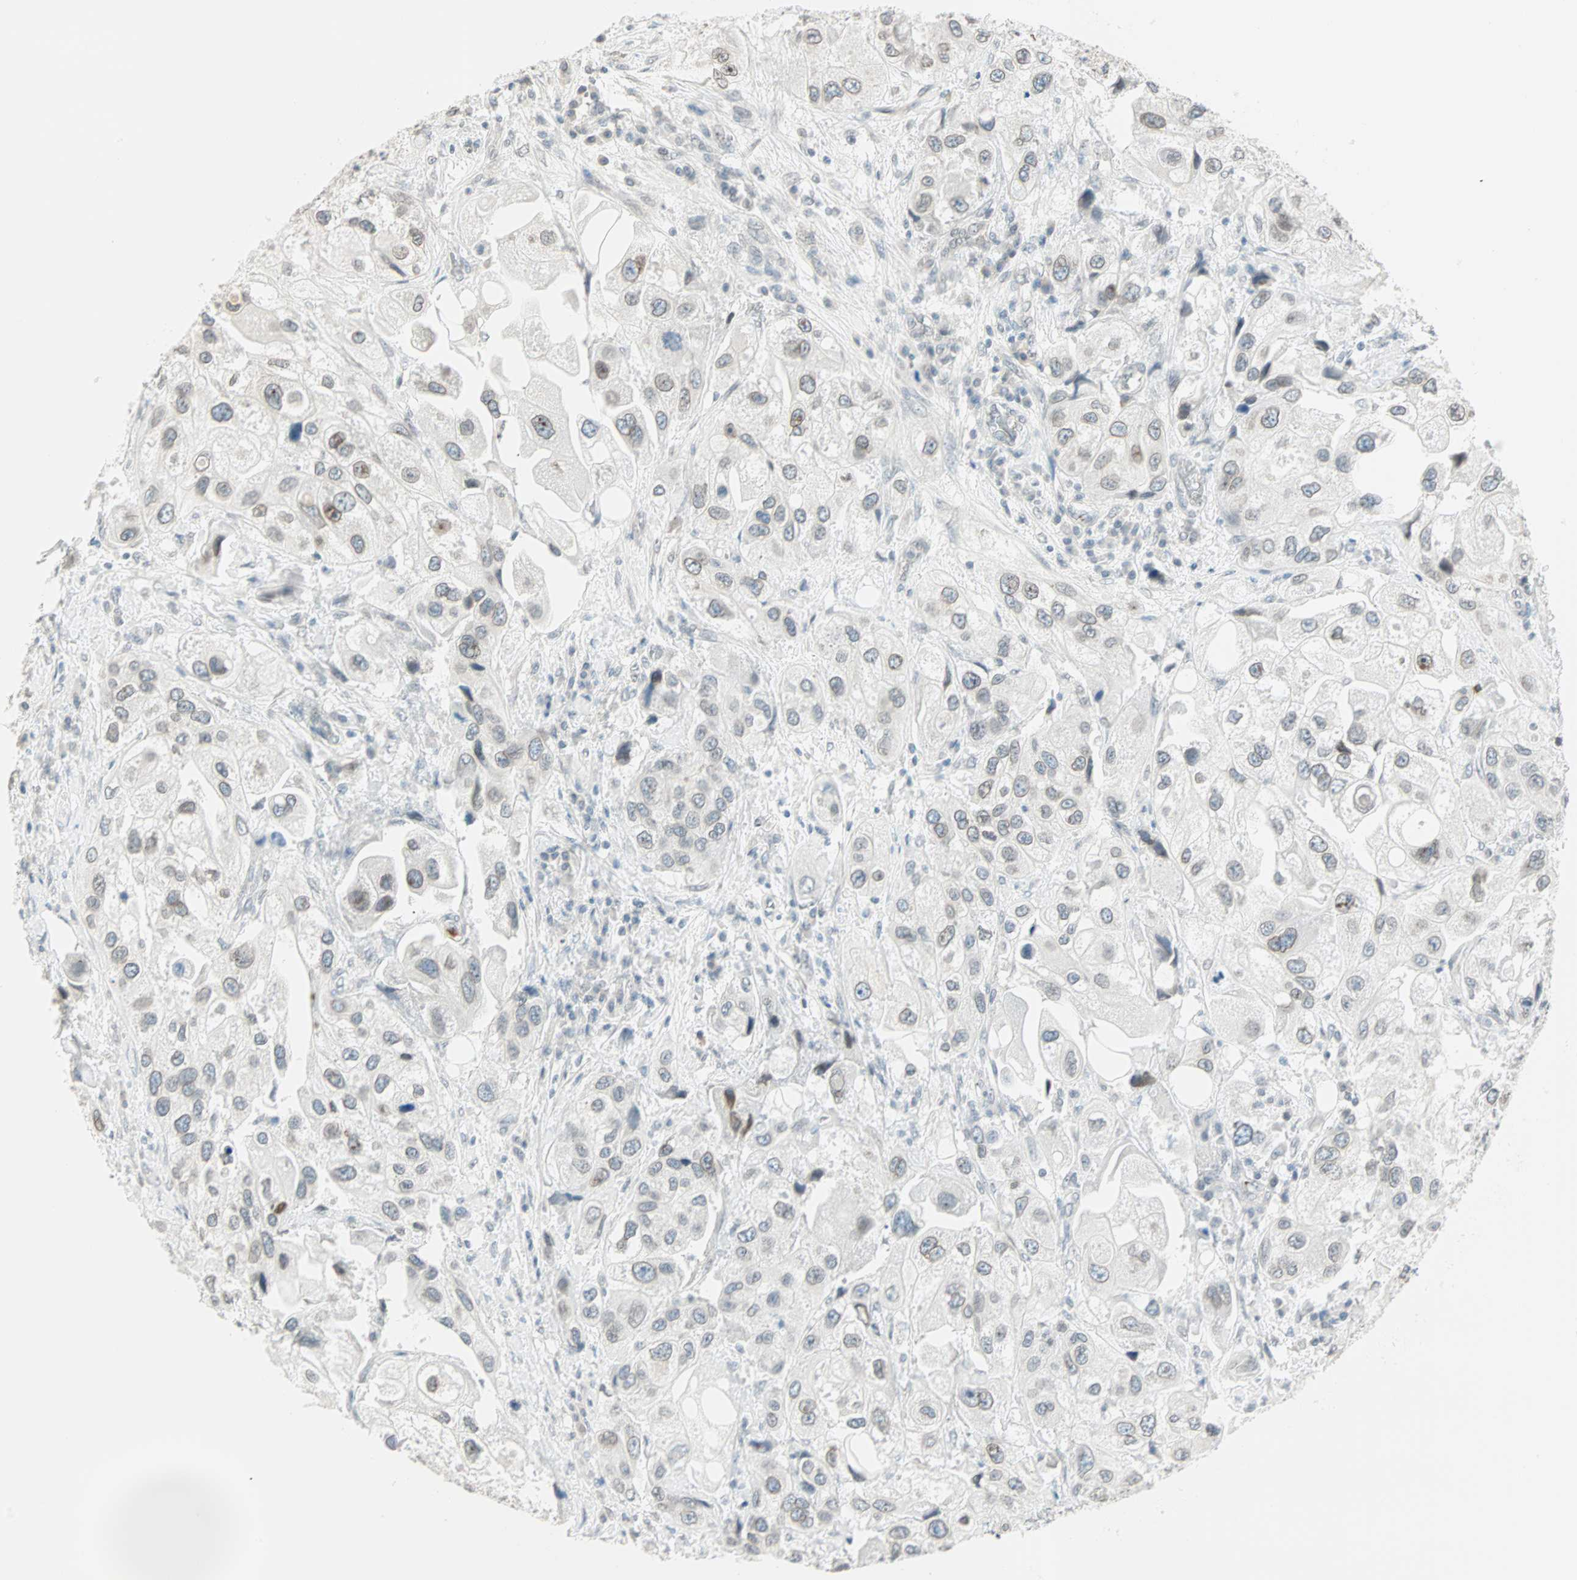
{"staining": {"intensity": "weak", "quantity": "25%-75%", "location": "cytoplasmic/membranous,nuclear"}, "tissue": "urothelial cancer", "cell_type": "Tumor cells", "image_type": "cancer", "snomed": [{"axis": "morphology", "description": "Urothelial carcinoma, High grade"}, {"axis": "topography", "description": "Urinary bladder"}], "caption": "Tumor cells display low levels of weak cytoplasmic/membranous and nuclear positivity in approximately 25%-75% of cells in human urothelial cancer.", "gene": "BCAN", "patient": {"sex": "female", "age": 64}}